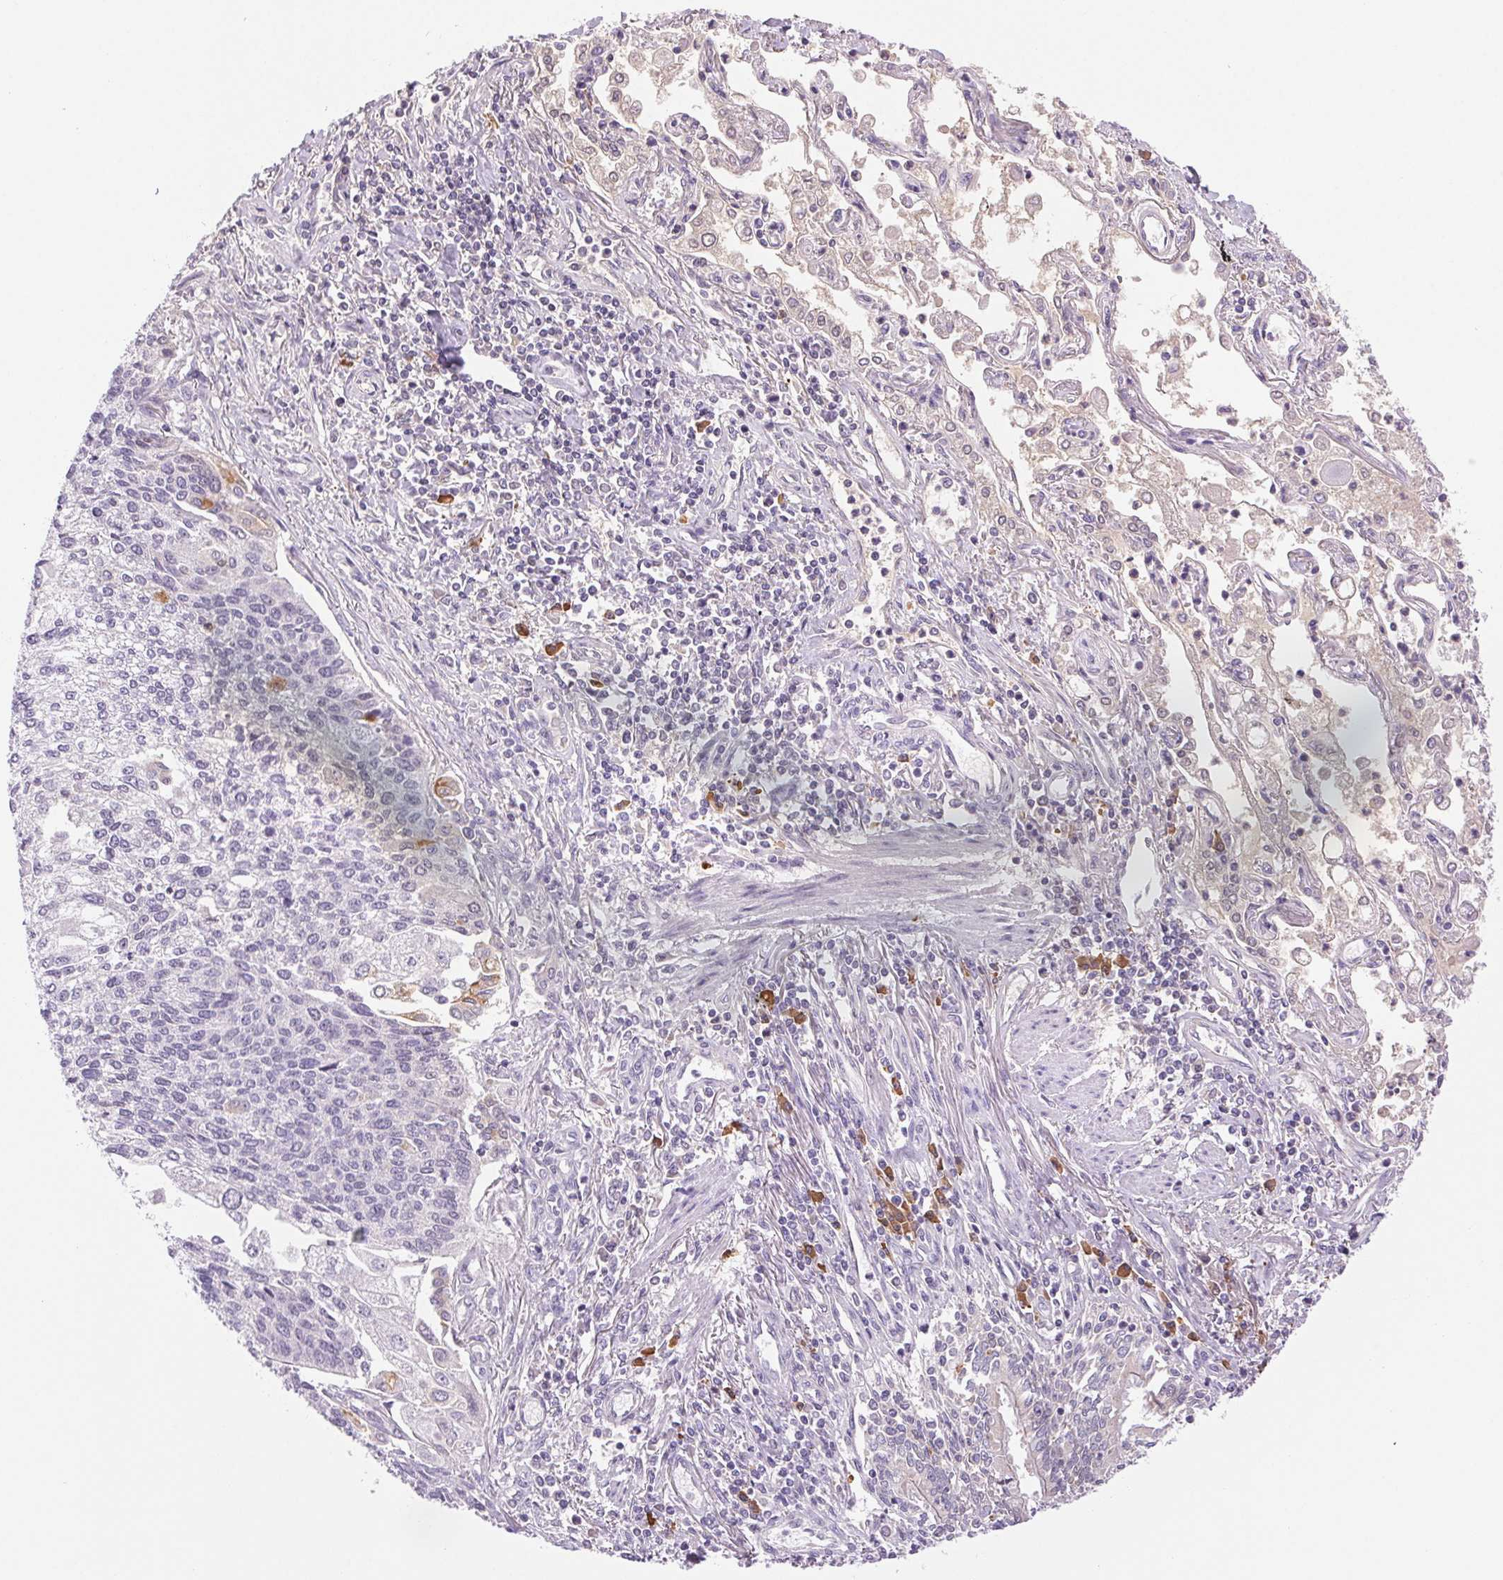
{"staining": {"intensity": "negative", "quantity": "none", "location": "none"}, "tissue": "lung cancer", "cell_type": "Tumor cells", "image_type": "cancer", "snomed": [{"axis": "morphology", "description": "Squamous cell carcinoma, NOS"}, {"axis": "topography", "description": "Lung"}], "caption": "An immunohistochemistry histopathology image of lung squamous cell carcinoma is shown. There is no staining in tumor cells of lung squamous cell carcinoma.", "gene": "IFIT1B", "patient": {"sex": "male", "age": 74}}